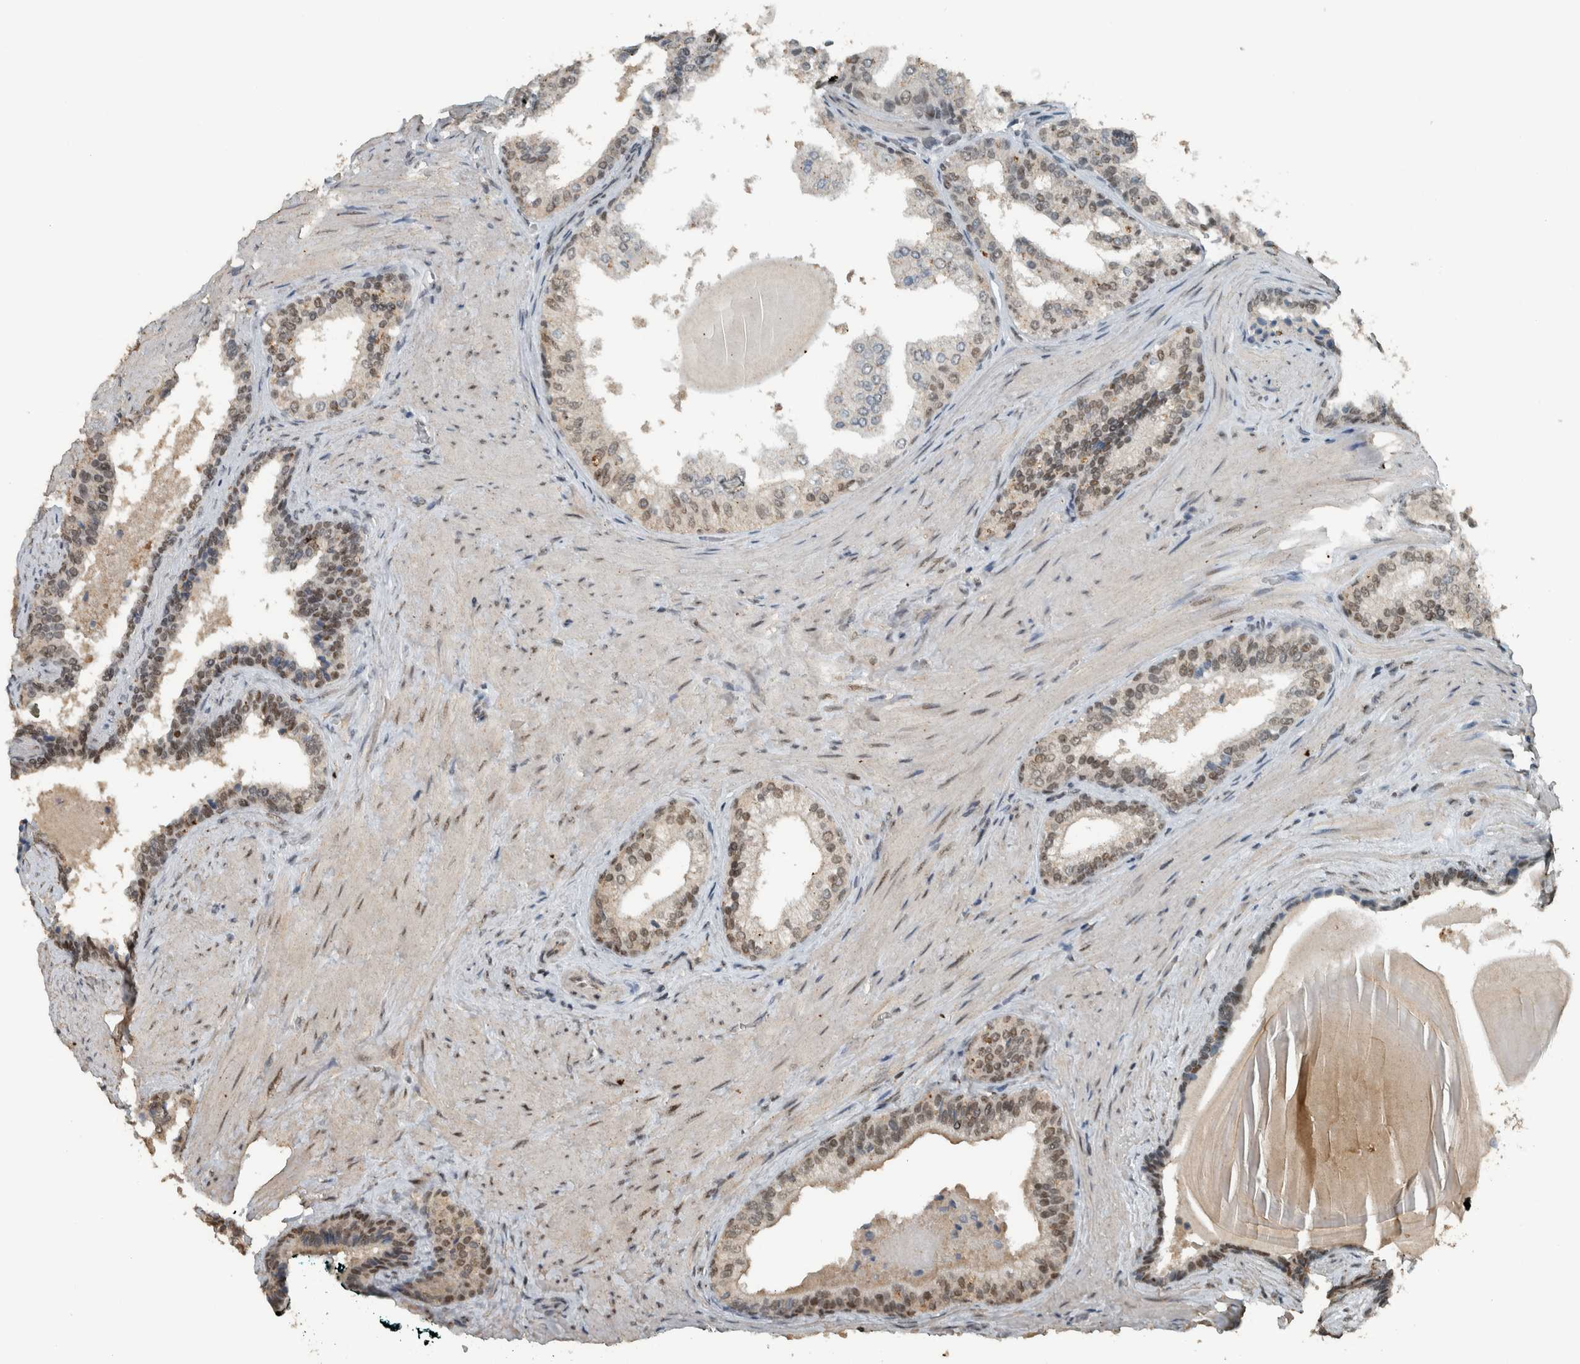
{"staining": {"intensity": "moderate", "quantity": ">75%", "location": "nuclear"}, "tissue": "prostate cancer", "cell_type": "Tumor cells", "image_type": "cancer", "snomed": [{"axis": "morphology", "description": "Adenocarcinoma, Low grade"}, {"axis": "topography", "description": "Prostate"}], "caption": "Protein staining by immunohistochemistry shows moderate nuclear expression in approximately >75% of tumor cells in prostate cancer.", "gene": "ZNF24", "patient": {"sex": "male", "age": 60}}